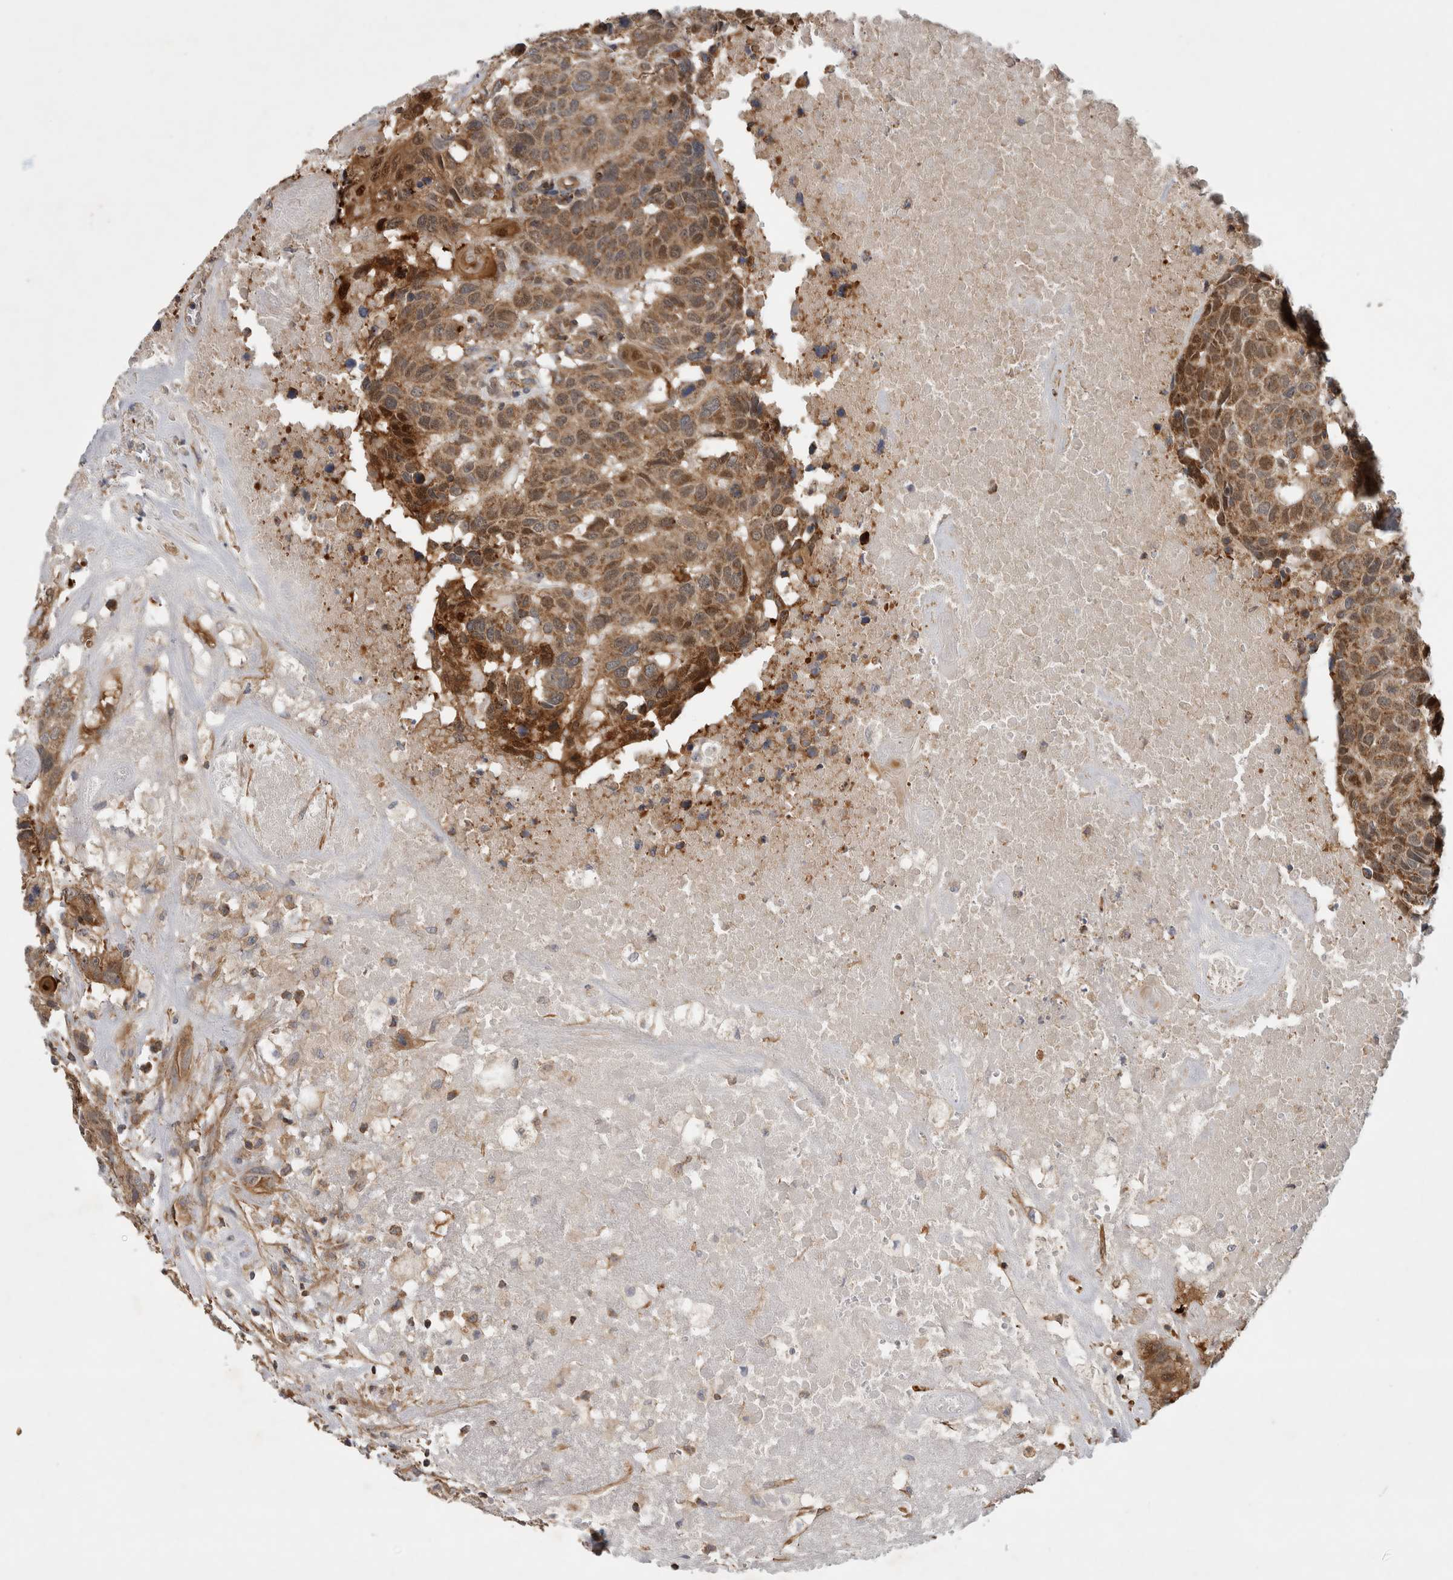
{"staining": {"intensity": "moderate", "quantity": ">75%", "location": "cytoplasmic/membranous,nuclear"}, "tissue": "head and neck cancer", "cell_type": "Tumor cells", "image_type": "cancer", "snomed": [{"axis": "morphology", "description": "Squamous cell carcinoma, NOS"}, {"axis": "topography", "description": "Head-Neck"}], "caption": "This is a photomicrograph of immunohistochemistry (IHC) staining of head and neck cancer, which shows moderate positivity in the cytoplasmic/membranous and nuclear of tumor cells.", "gene": "SFXN2", "patient": {"sex": "male", "age": 66}}